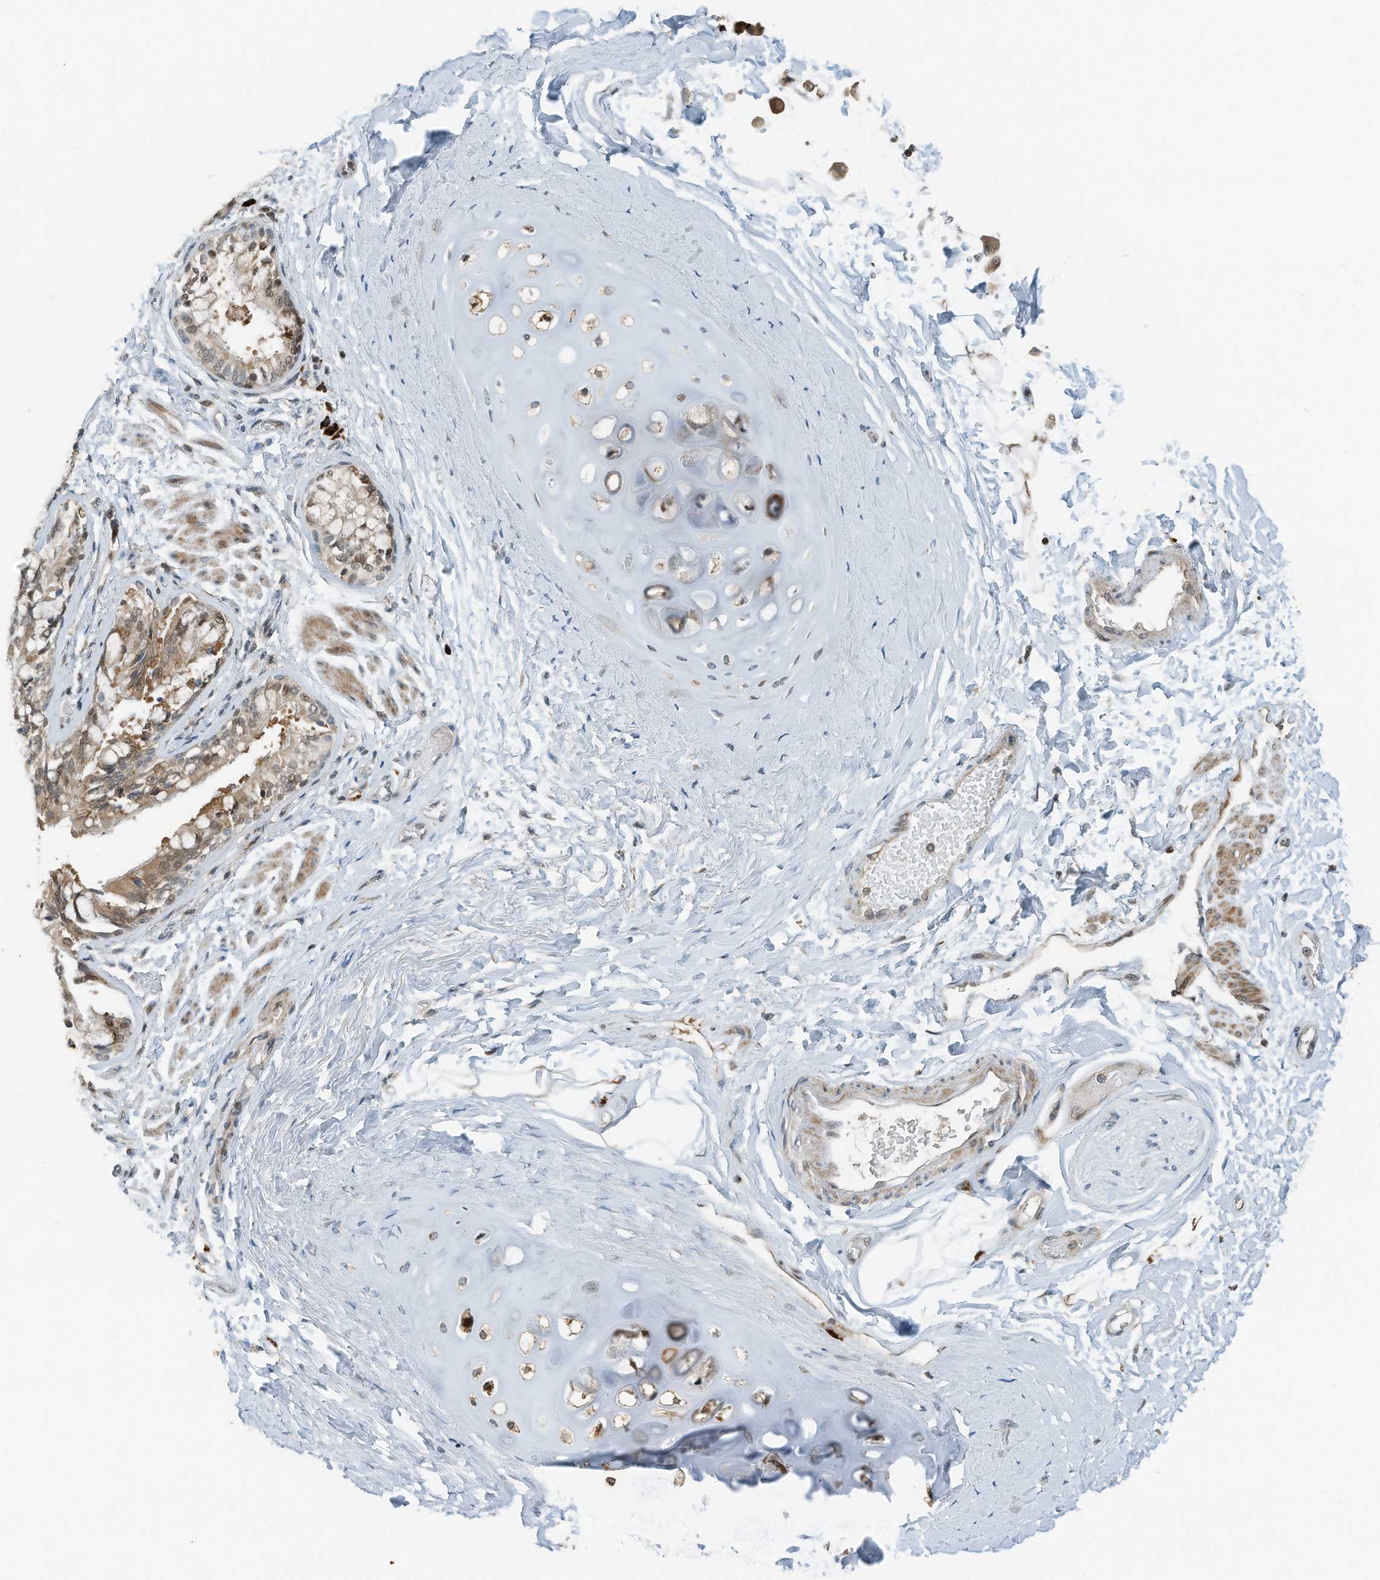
{"staining": {"intensity": "strong", "quantity": ">75%", "location": "cytoplasmic/membranous,nuclear"}, "tissue": "bronchus", "cell_type": "Respiratory epithelial cells", "image_type": "normal", "snomed": [{"axis": "morphology", "description": "Normal tissue, NOS"}, {"axis": "morphology", "description": "Inflammation, NOS"}, {"axis": "topography", "description": "Lung"}], "caption": "Bronchus stained for a protein displays strong cytoplasmic/membranous,nuclear positivity in respiratory epithelial cells. The staining is performed using DAB brown chromogen to label protein expression. The nuclei are counter-stained blue using hematoxylin.", "gene": "RMND1", "patient": {"sex": "female", "age": 46}}